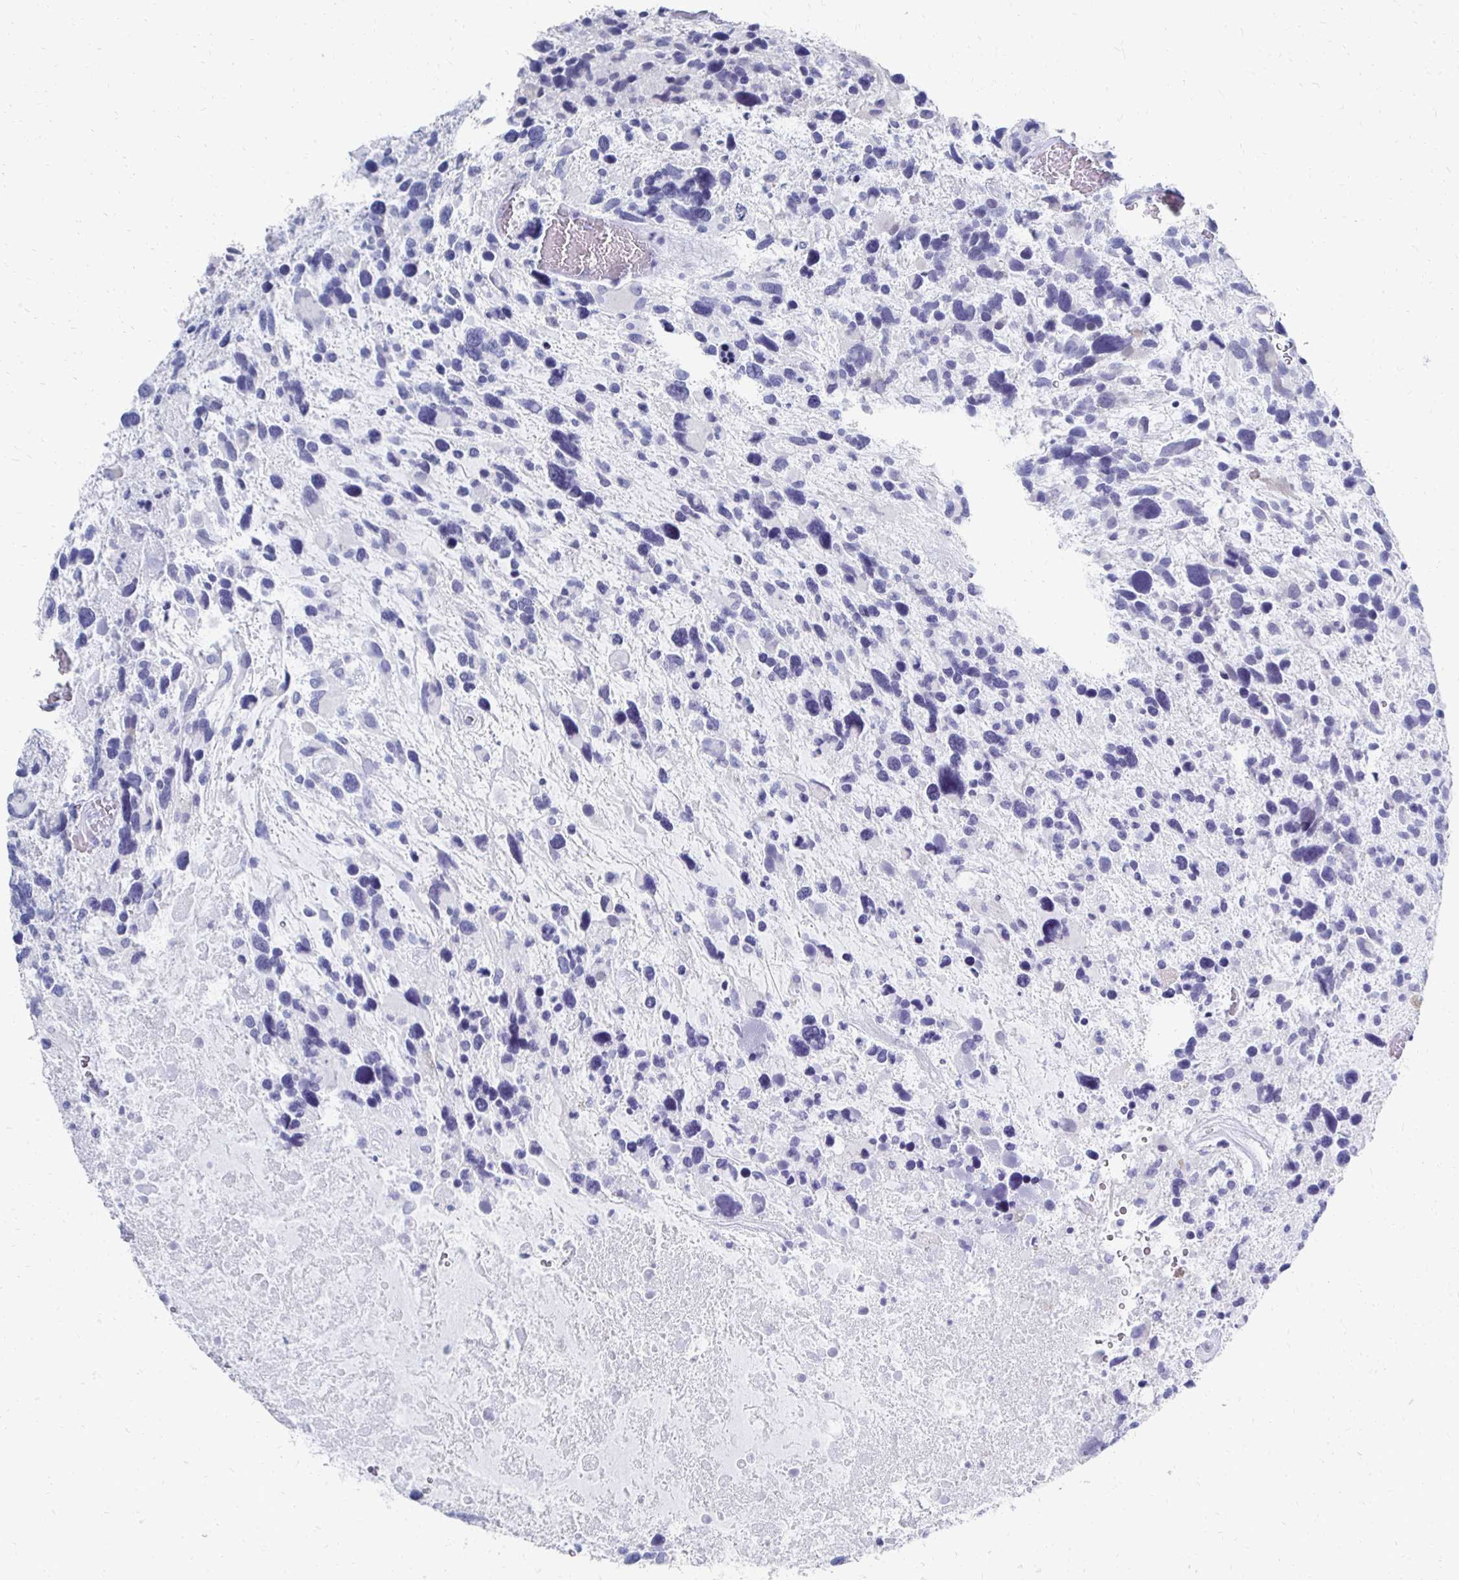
{"staining": {"intensity": "negative", "quantity": "none", "location": "none"}, "tissue": "glioma", "cell_type": "Tumor cells", "image_type": "cancer", "snomed": [{"axis": "morphology", "description": "Glioma, malignant, High grade"}, {"axis": "topography", "description": "Brain"}], "caption": "This is an IHC micrograph of human glioma. There is no expression in tumor cells.", "gene": "SYCP3", "patient": {"sex": "male", "age": 49}}